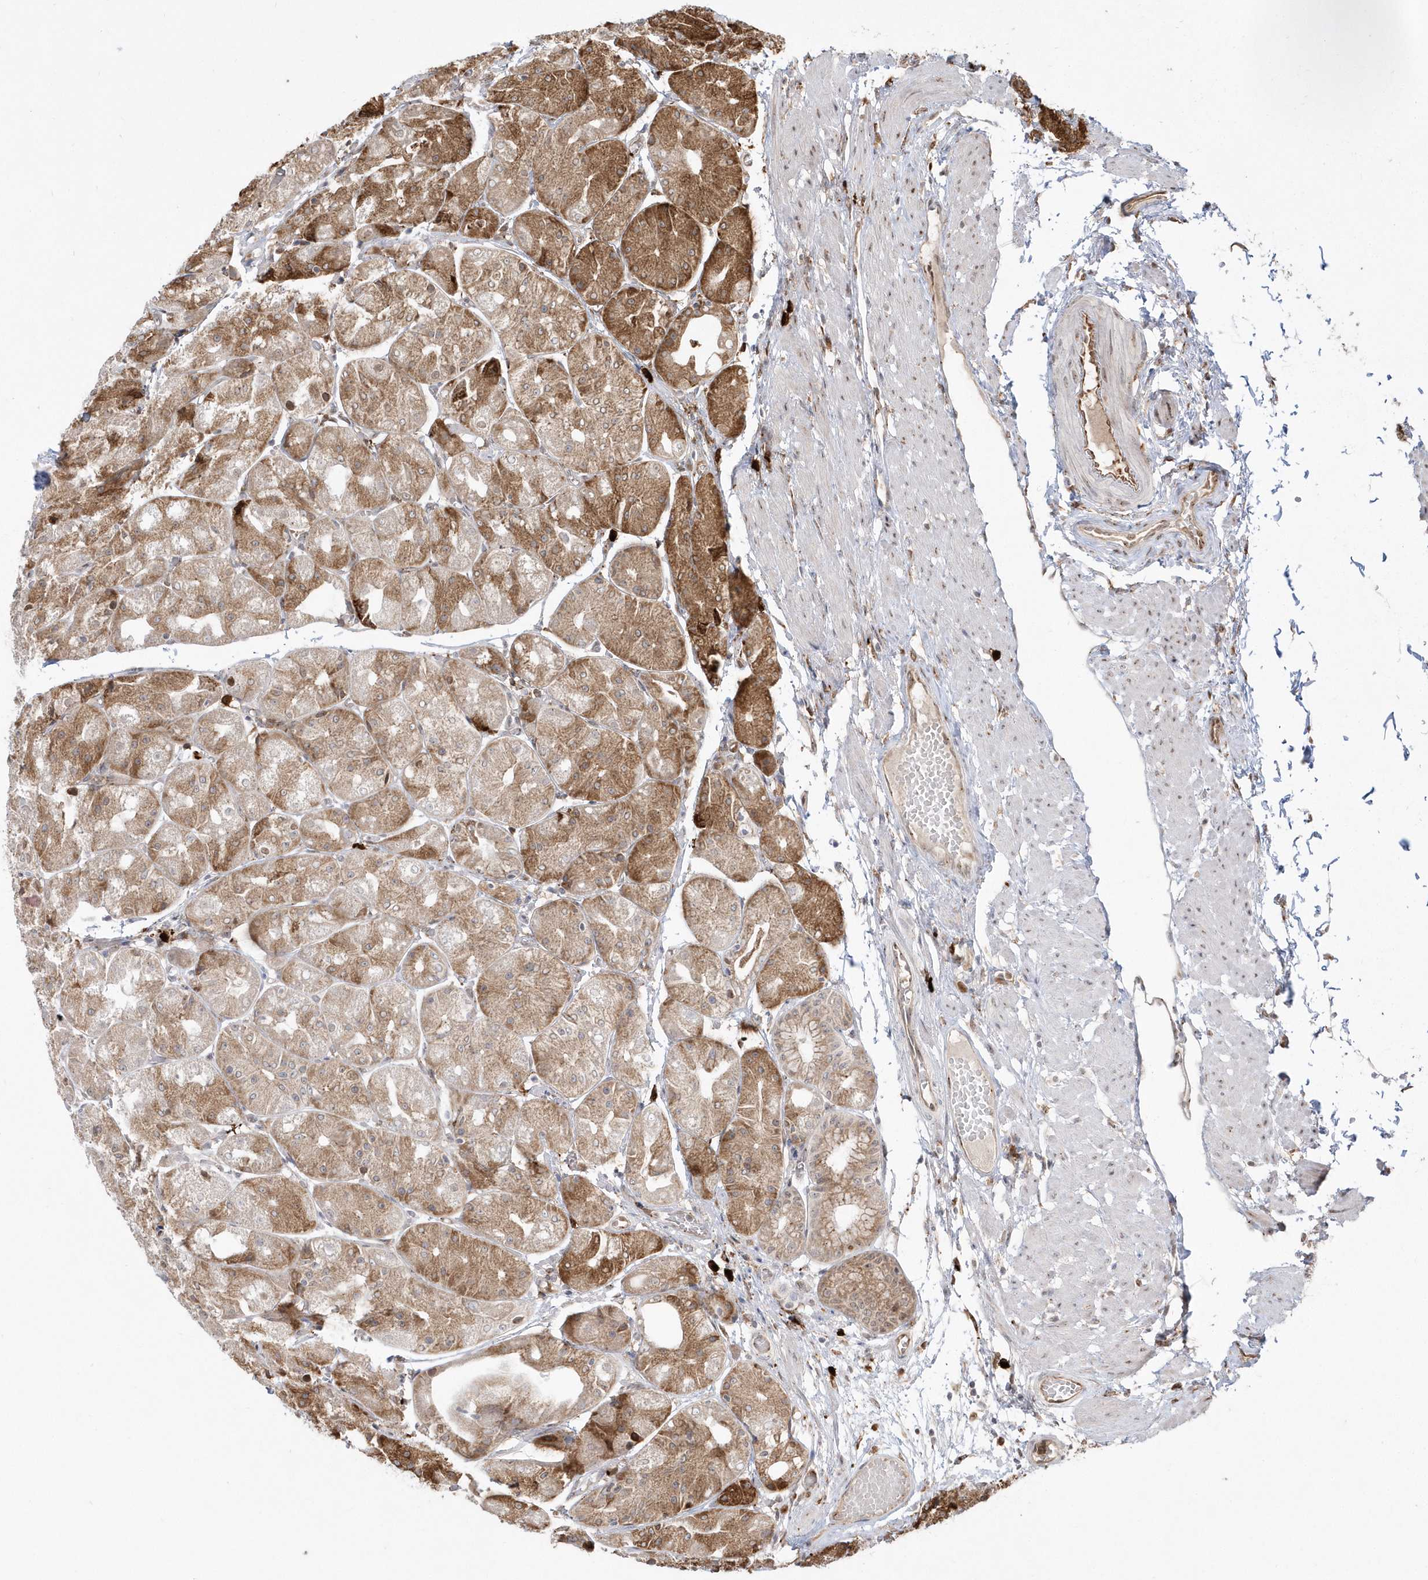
{"staining": {"intensity": "moderate", "quantity": "25%-75%", "location": "cytoplasmic/membranous"}, "tissue": "stomach", "cell_type": "Glandular cells", "image_type": "normal", "snomed": [{"axis": "morphology", "description": "Normal tissue, NOS"}, {"axis": "topography", "description": "Stomach, upper"}], "caption": "Immunohistochemical staining of unremarkable human stomach reveals moderate cytoplasmic/membranous protein staining in approximately 25%-75% of glandular cells.", "gene": "EPC2", "patient": {"sex": "male", "age": 72}}